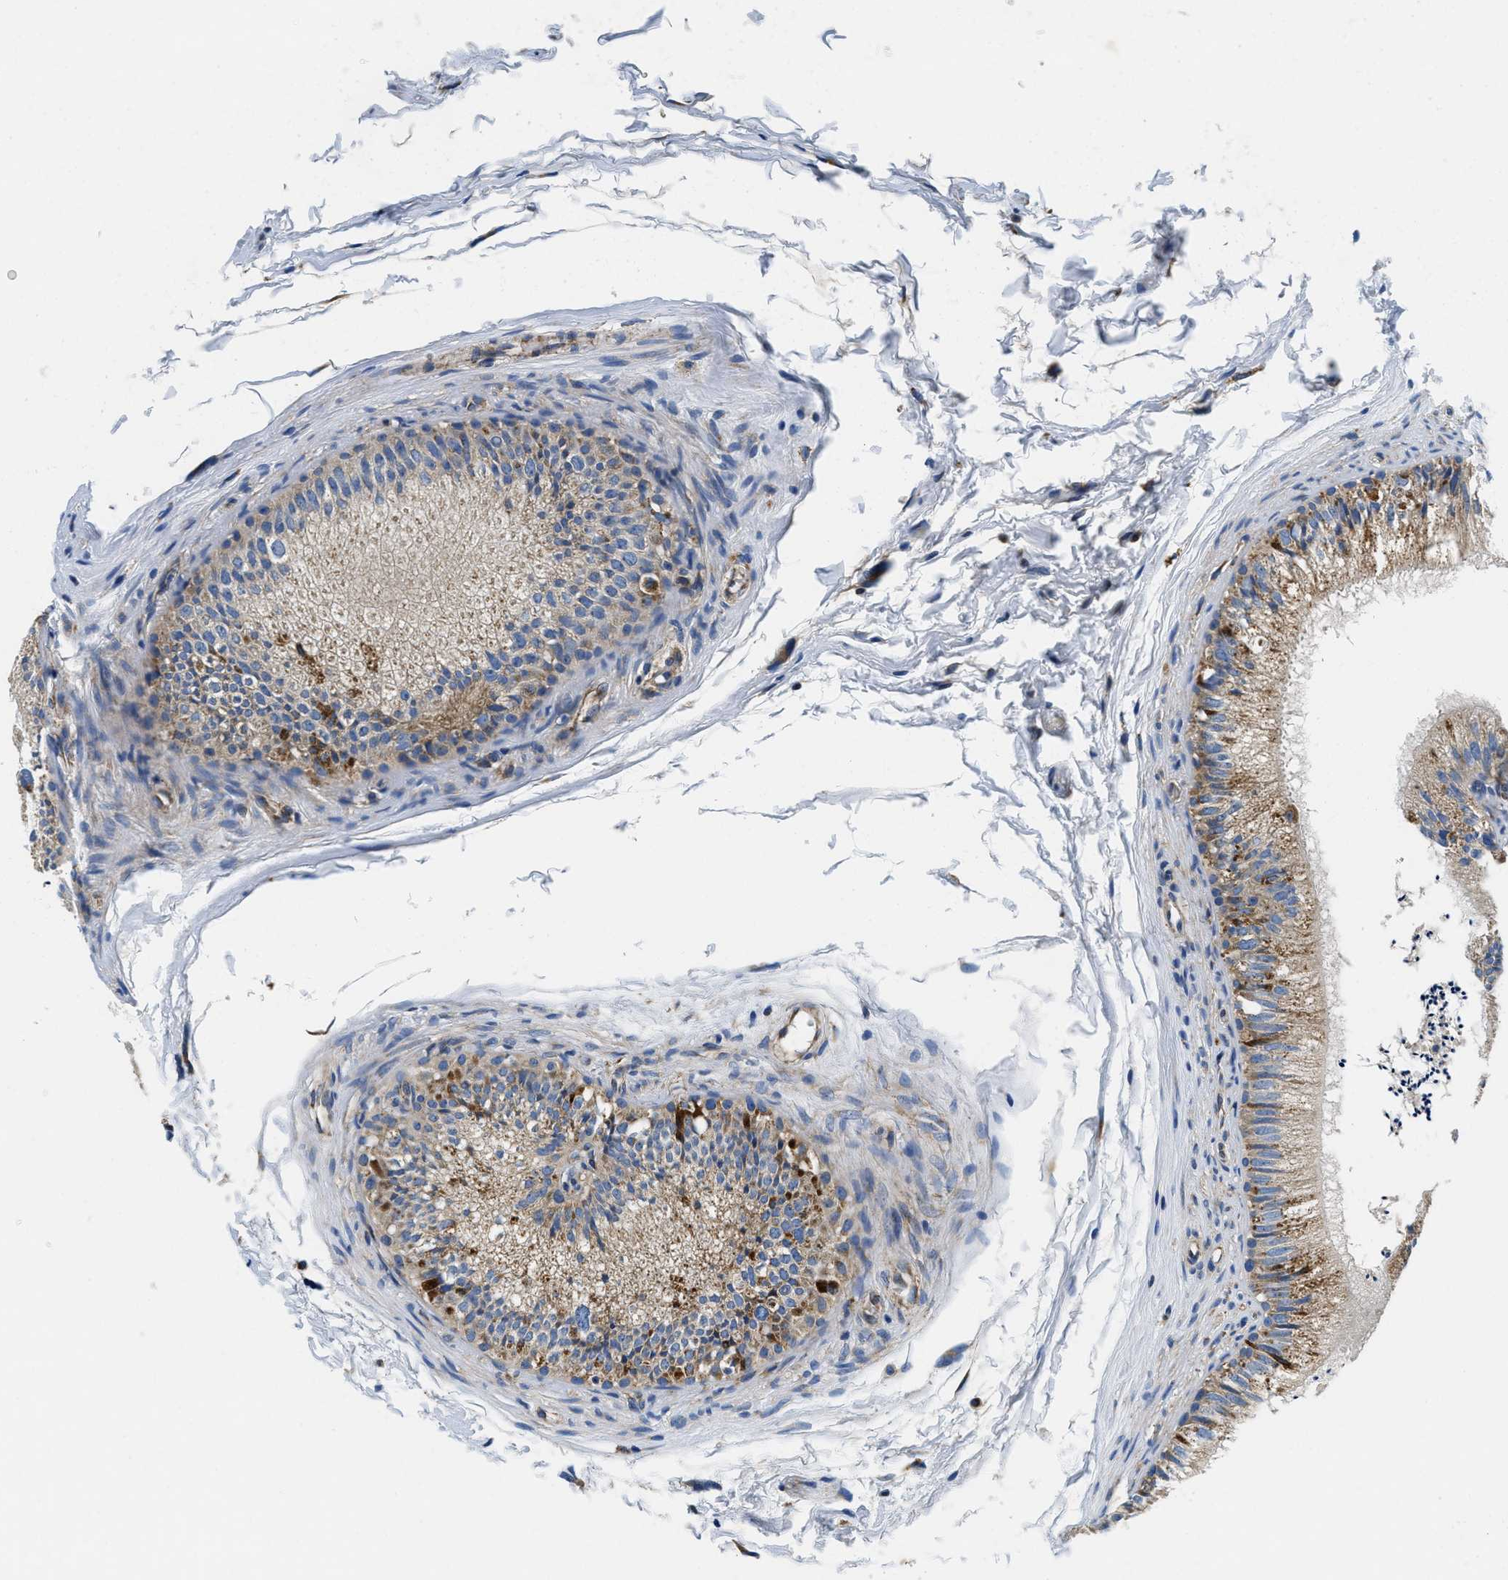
{"staining": {"intensity": "moderate", "quantity": "25%-75%", "location": "cytoplasmic/membranous"}, "tissue": "epididymis", "cell_type": "Glandular cells", "image_type": "normal", "snomed": [{"axis": "morphology", "description": "Normal tissue, NOS"}, {"axis": "topography", "description": "Epididymis"}], "caption": "Immunohistochemistry (IHC) histopathology image of normal epididymis: epididymis stained using immunohistochemistry shows medium levels of moderate protein expression localized specifically in the cytoplasmic/membranous of glandular cells, appearing as a cytoplasmic/membranous brown color.", "gene": "SAMD4B", "patient": {"sex": "male", "age": 56}}